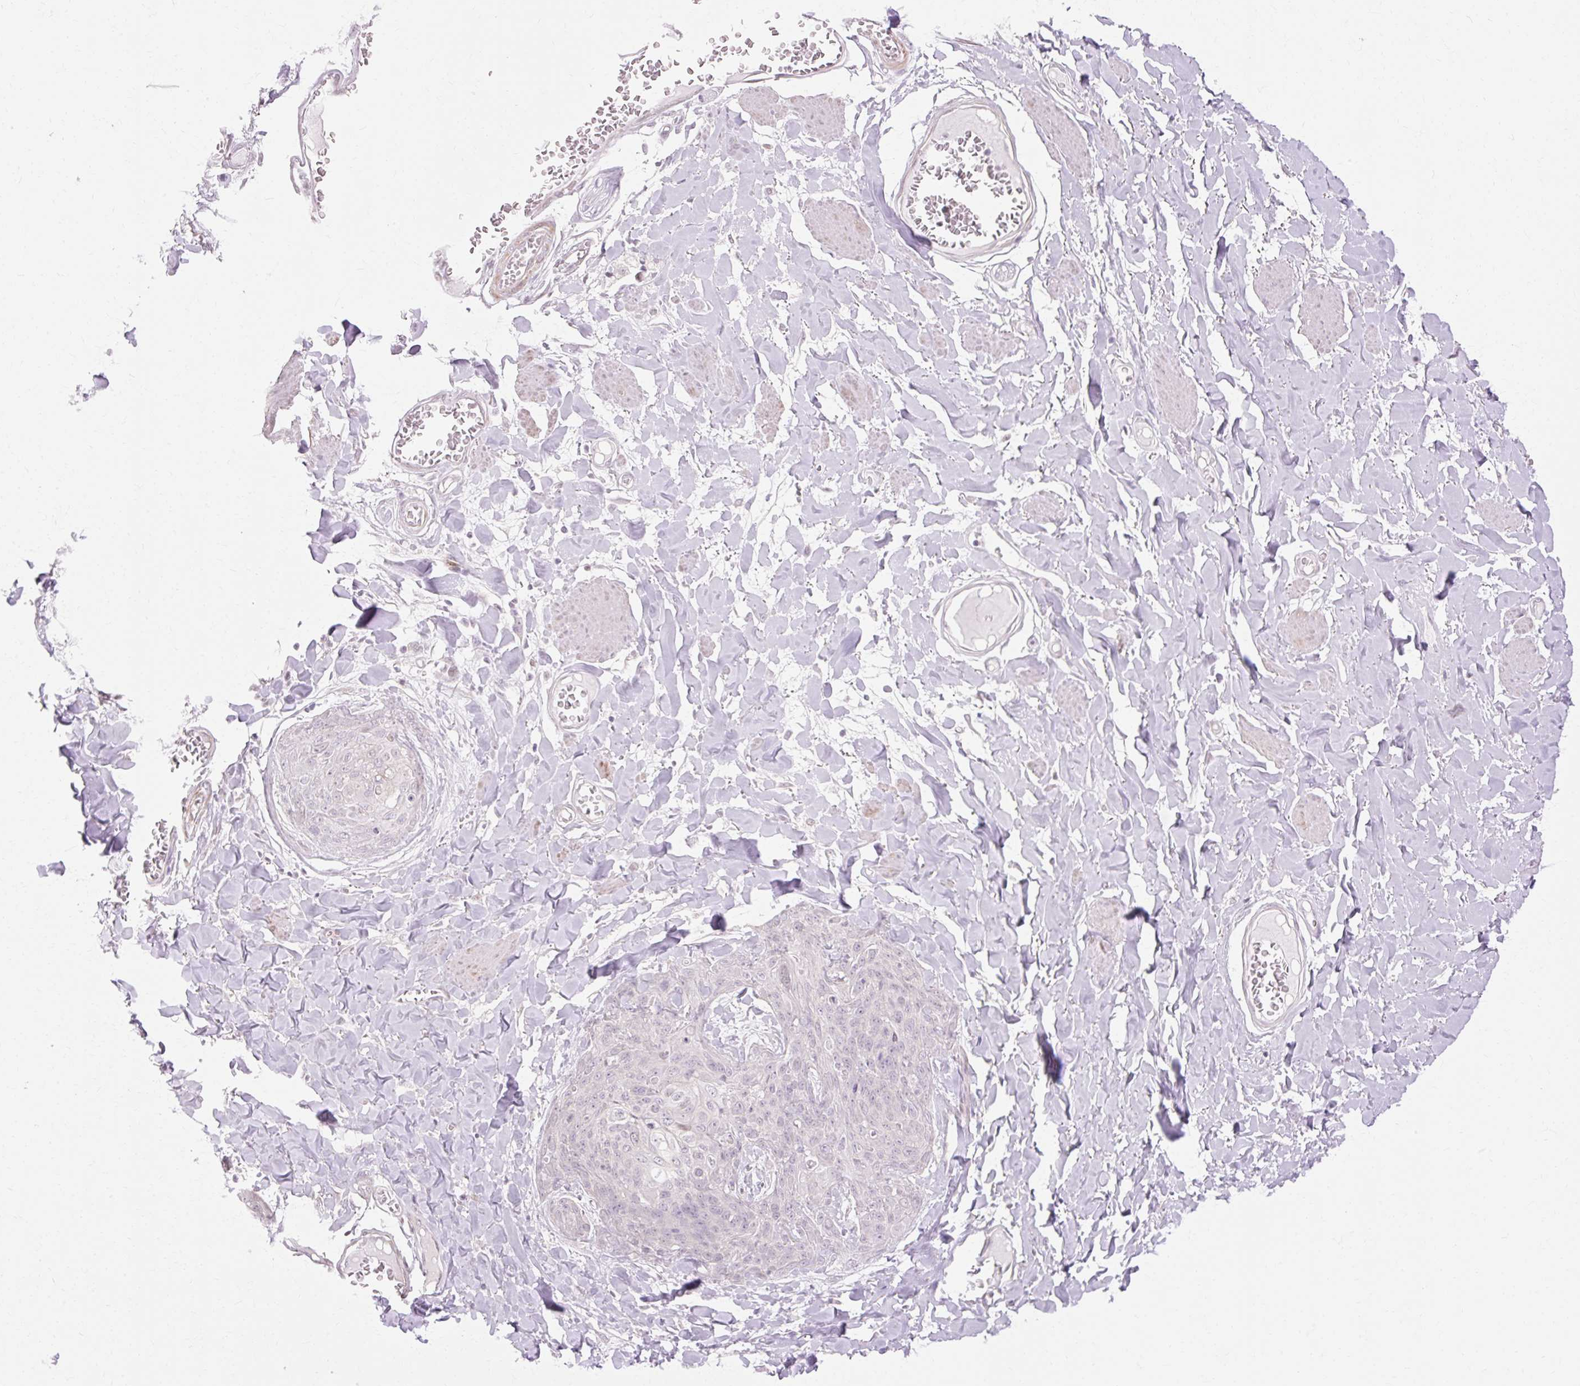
{"staining": {"intensity": "negative", "quantity": "none", "location": "none"}, "tissue": "skin cancer", "cell_type": "Tumor cells", "image_type": "cancer", "snomed": [{"axis": "morphology", "description": "Squamous cell carcinoma, NOS"}, {"axis": "topography", "description": "Skin"}, {"axis": "topography", "description": "Vulva"}], "caption": "IHC photomicrograph of human squamous cell carcinoma (skin) stained for a protein (brown), which shows no staining in tumor cells.", "gene": "C3orf49", "patient": {"sex": "female", "age": 85}}